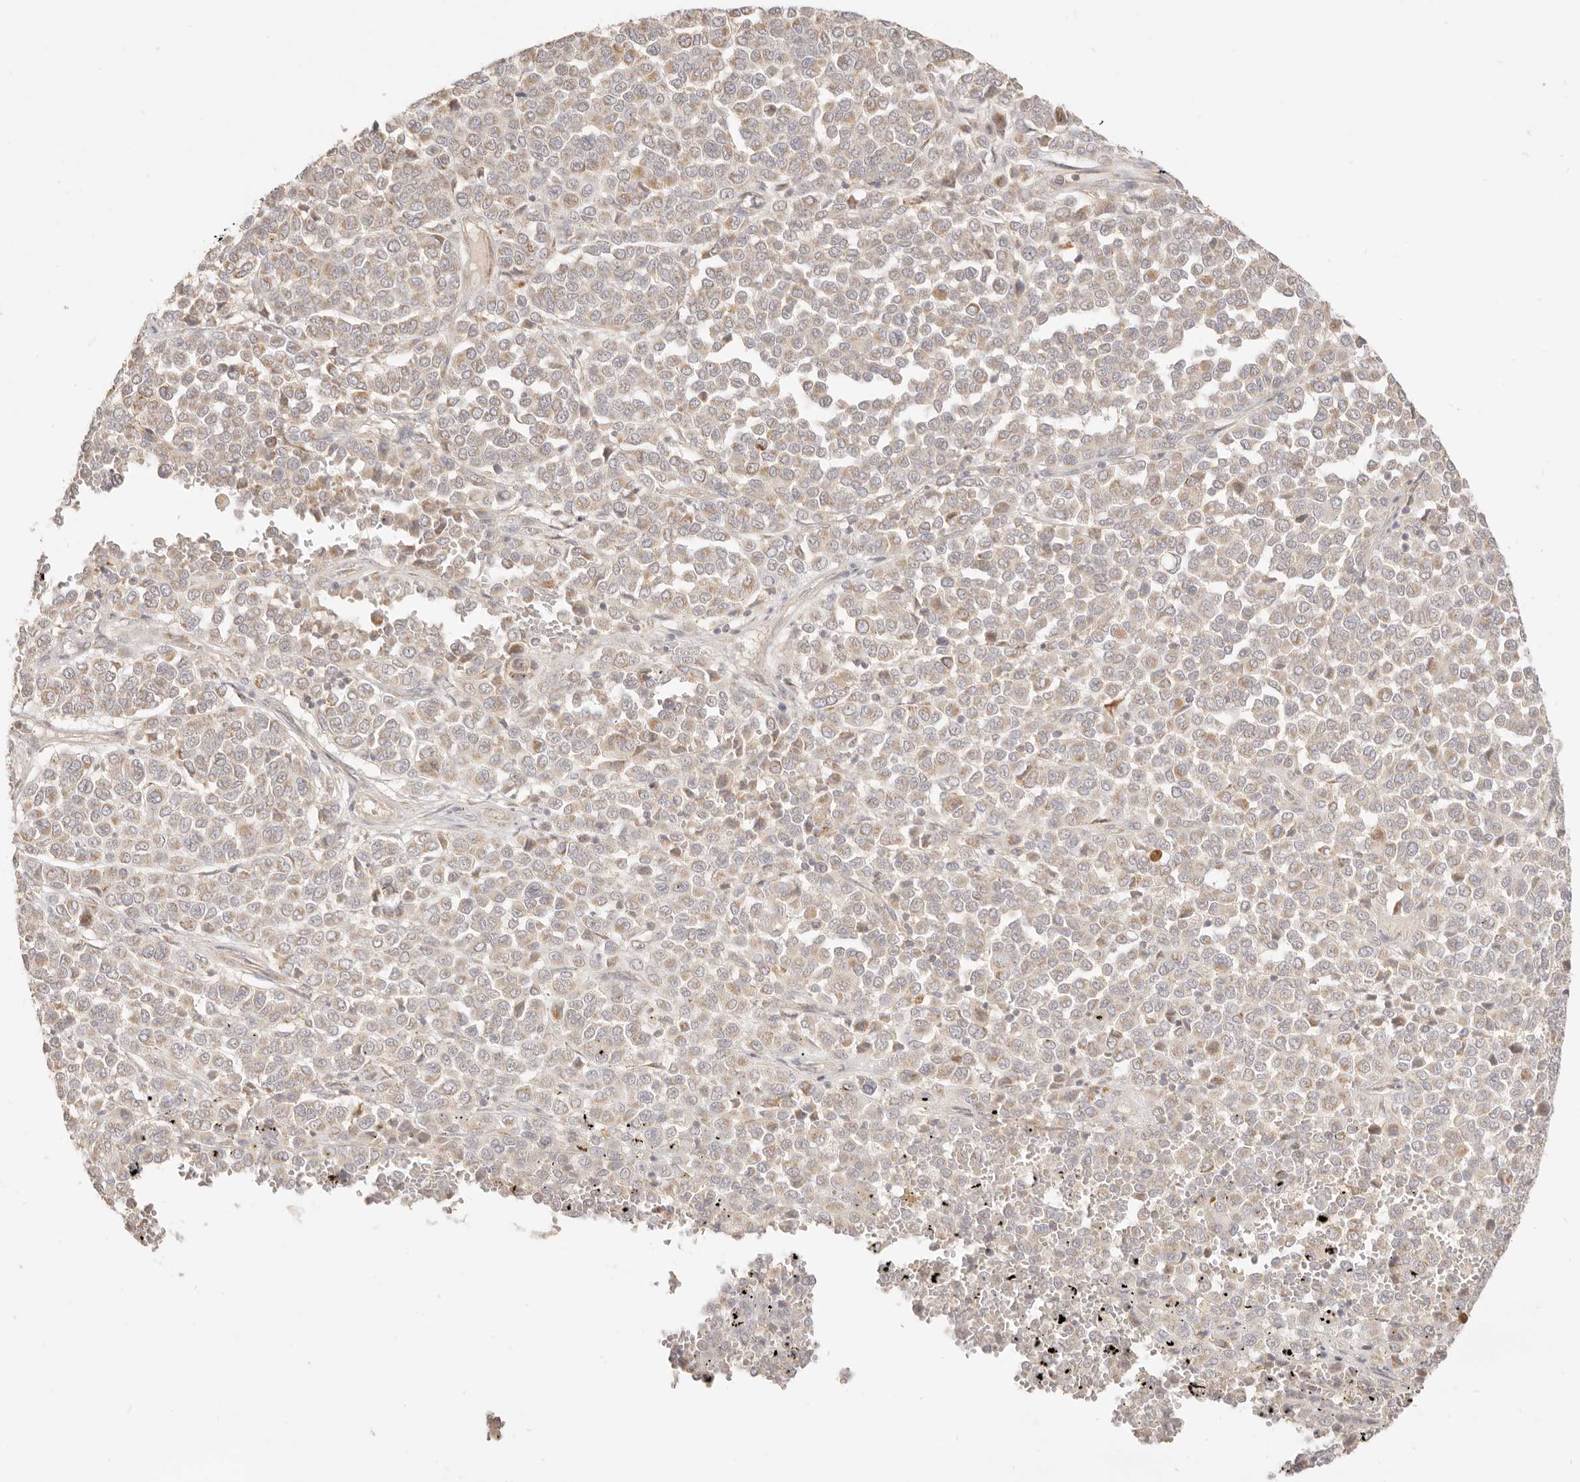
{"staining": {"intensity": "moderate", "quantity": "<25%", "location": "cytoplasmic/membranous"}, "tissue": "melanoma", "cell_type": "Tumor cells", "image_type": "cancer", "snomed": [{"axis": "morphology", "description": "Malignant melanoma, Metastatic site"}, {"axis": "topography", "description": "Pancreas"}], "caption": "Immunohistochemical staining of human melanoma demonstrates moderate cytoplasmic/membranous protein positivity in about <25% of tumor cells. Nuclei are stained in blue.", "gene": "CPLANE2", "patient": {"sex": "female", "age": 30}}